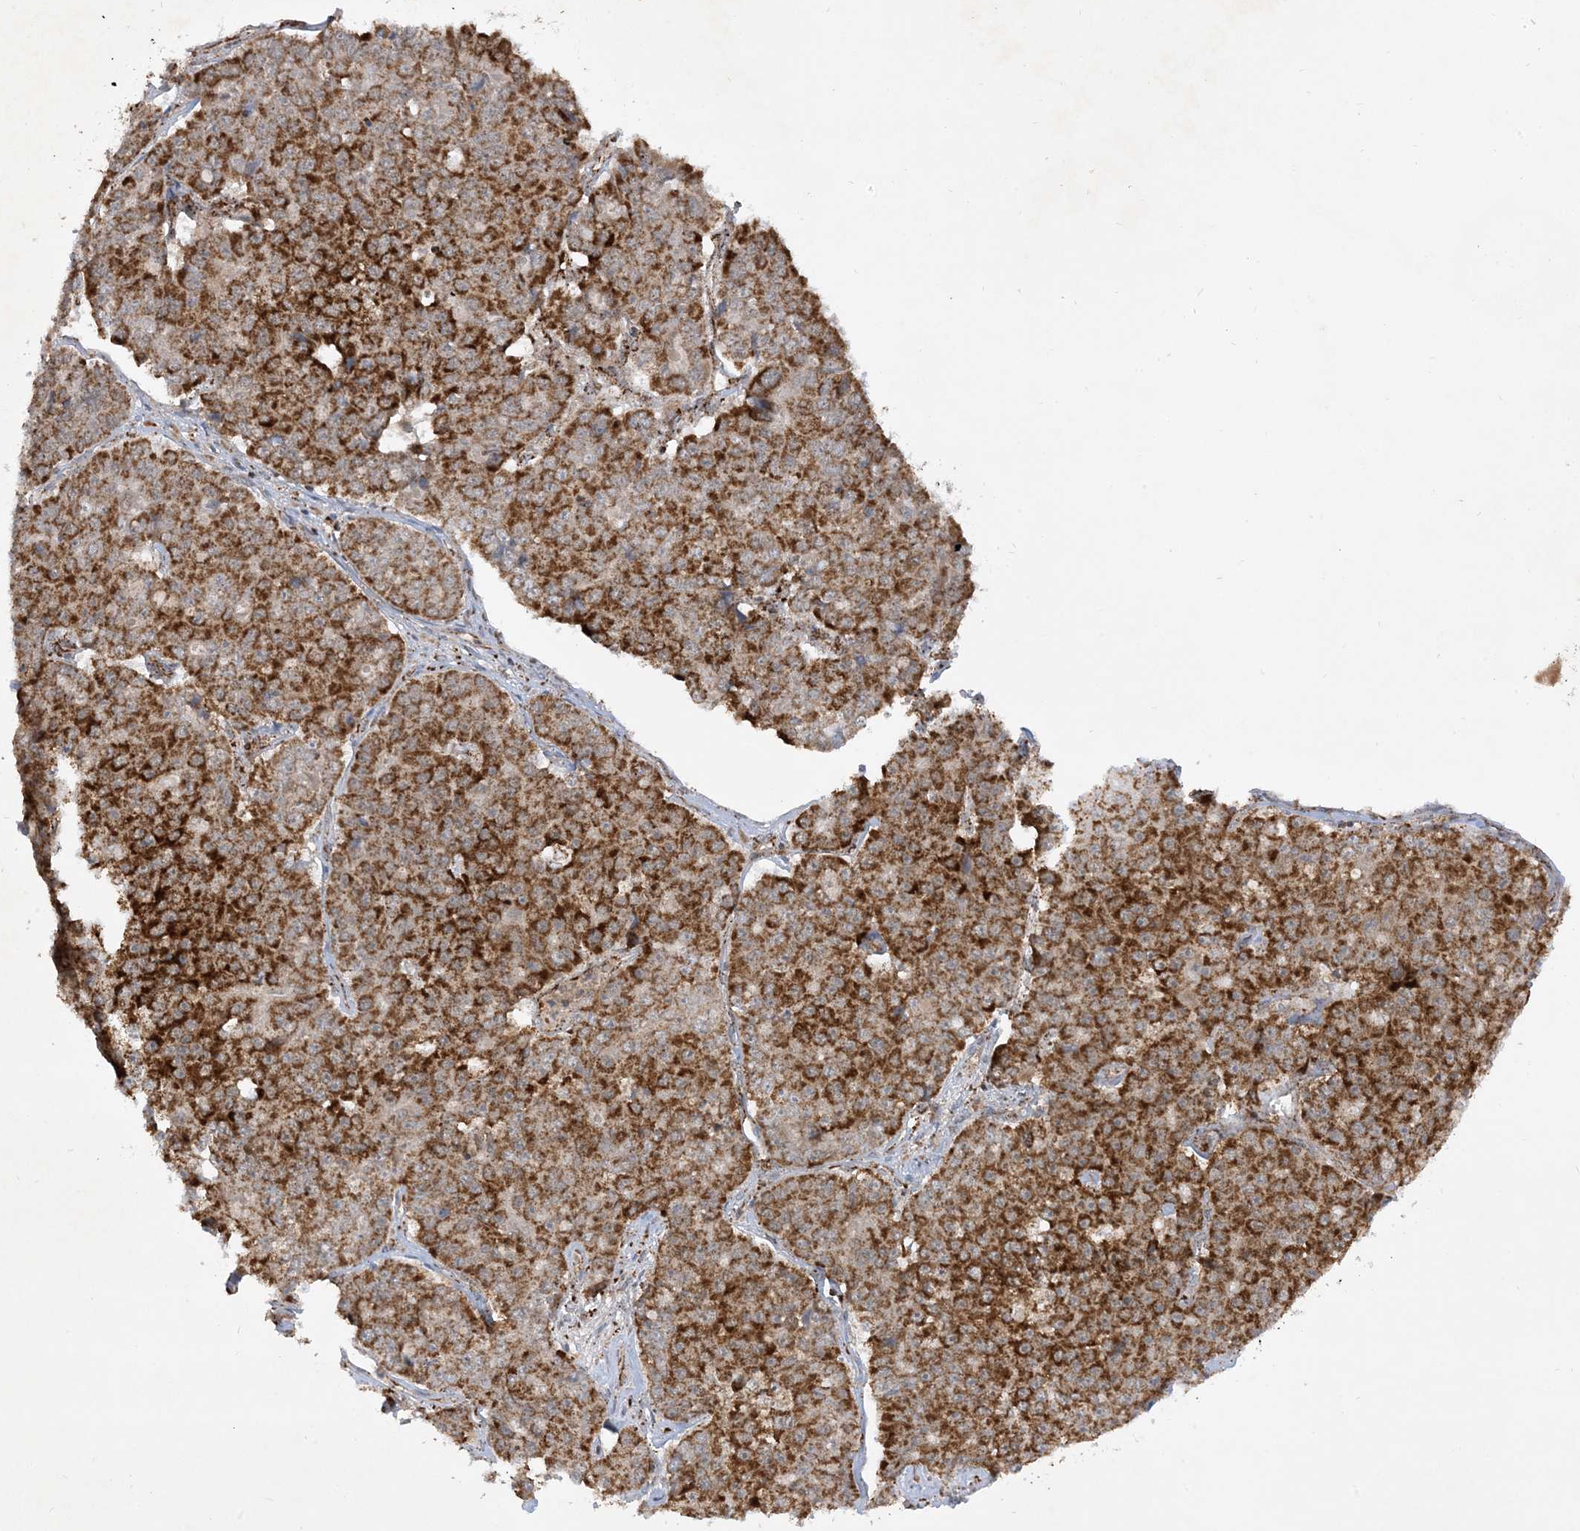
{"staining": {"intensity": "strong", "quantity": ">75%", "location": "cytoplasmic/membranous"}, "tissue": "pancreatic cancer", "cell_type": "Tumor cells", "image_type": "cancer", "snomed": [{"axis": "morphology", "description": "Adenocarcinoma, NOS"}, {"axis": "topography", "description": "Pancreas"}], "caption": "Pancreatic cancer (adenocarcinoma) was stained to show a protein in brown. There is high levels of strong cytoplasmic/membranous positivity in about >75% of tumor cells. (DAB (3,3'-diaminobenzidine) = brown stain, brightfield microscopy at high magnification).", "gene": "NDUFAF3", "patient": {"sex": "male", "age": 50}}